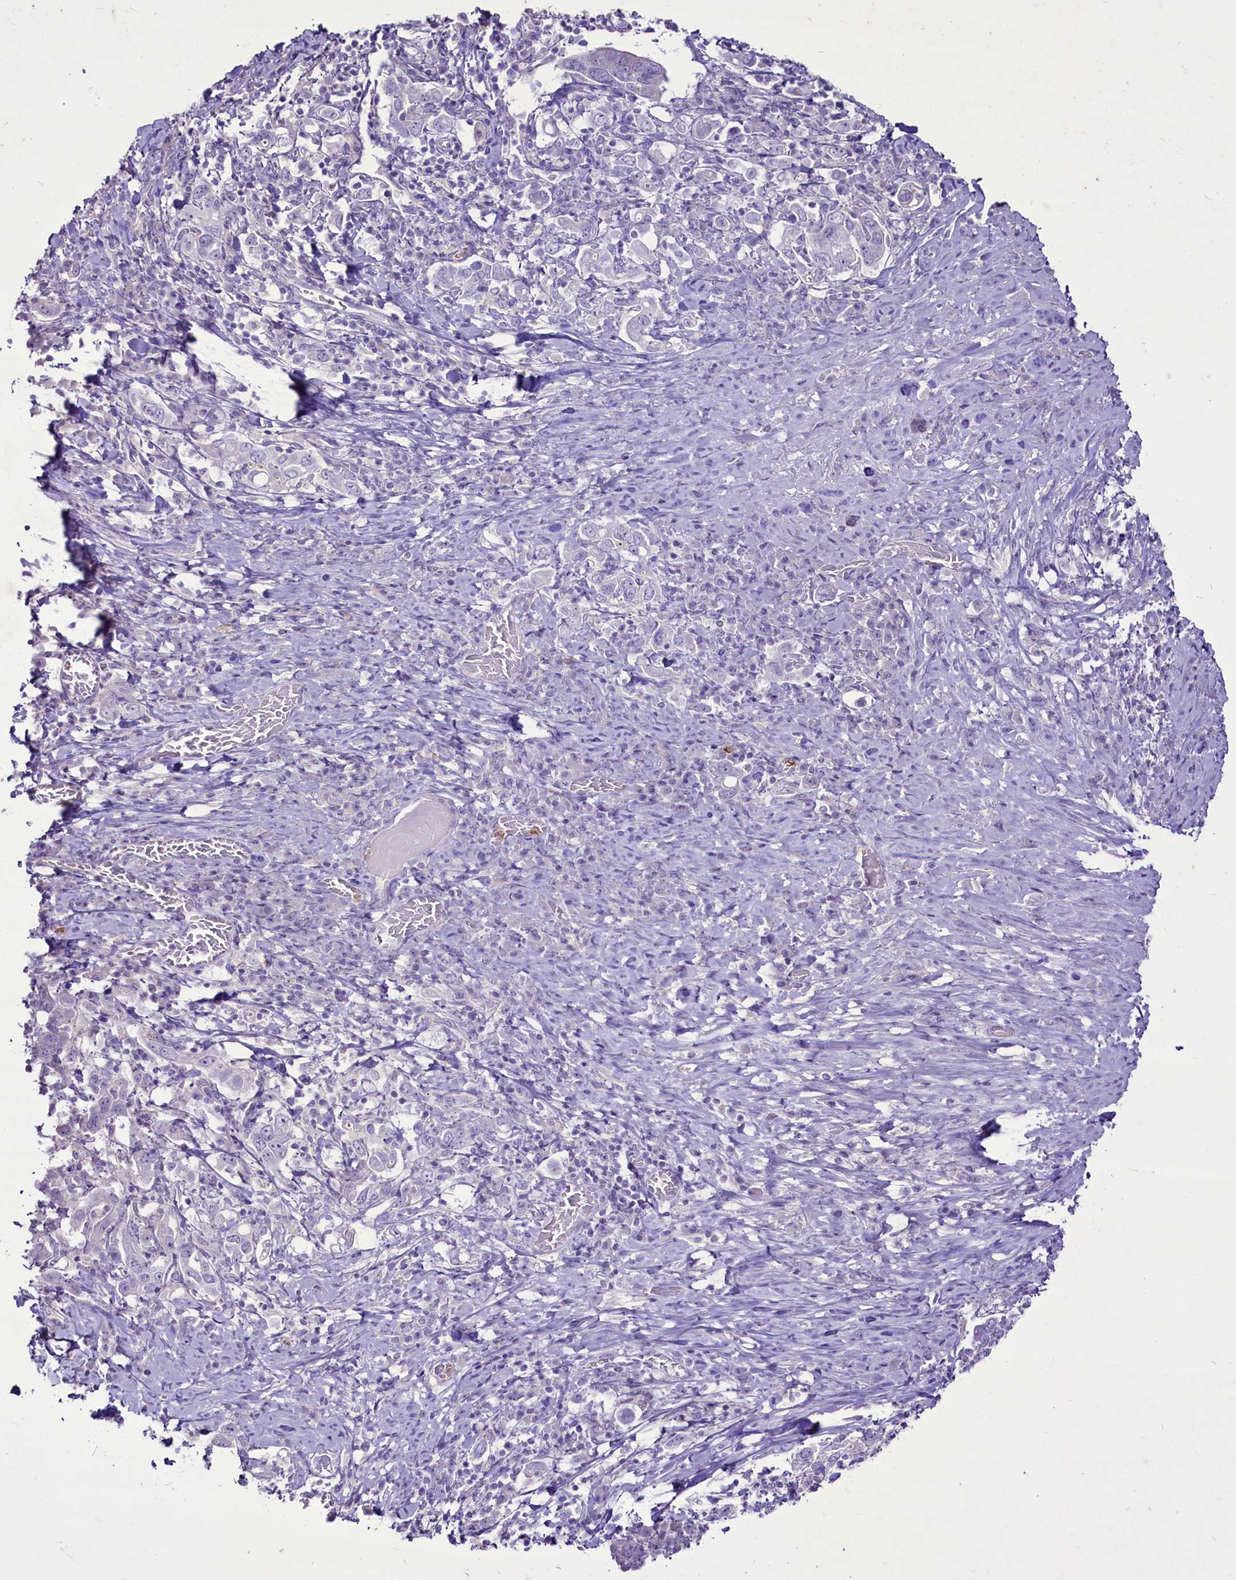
{"staining": {"intensity": "negative", "quantity": "none", "location": "none"}, "tissue": "stomach cancer", "cell_type": "Tumor cells", "image_type": "cancer", "snomed": [{"axis": "morphology", "description": "Adenocarcinoma, NOS"}, {"axis": "topography", "description": "Stomach, upper"}, {"axis": "topography", "description": "Stomach"}], "caption": "This image is of stomach adenocarcinoma stained with immunohistochemistry to label a protein in brown with the nuclei are counter-stained blue. There is no positivity in tumor cells.", "gene": "FAM209B", "patient": {"sex": "male", "age": 62}}